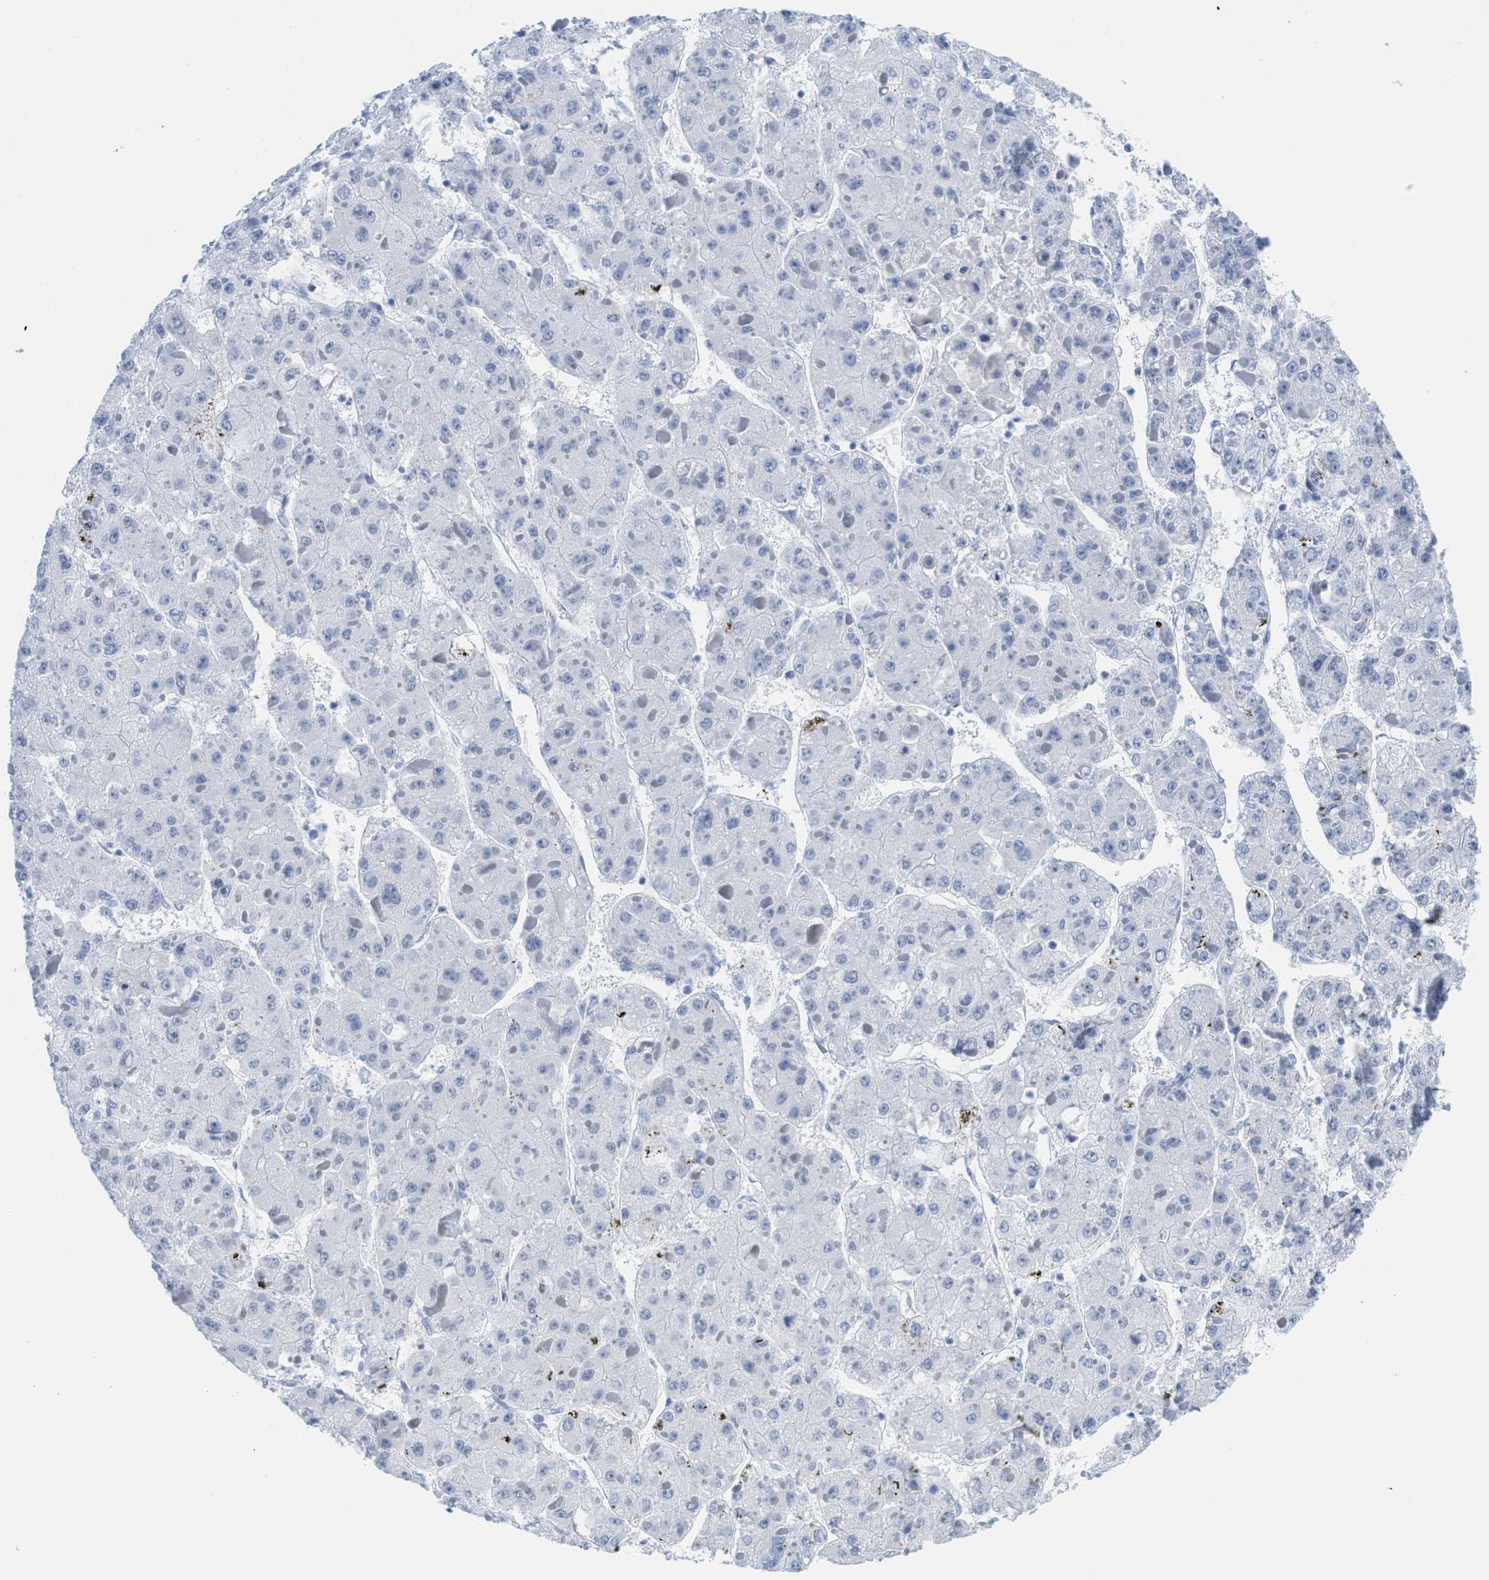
{"staining": {"intensity": "negative", "quantity": "none", "location": "none"}, "tissue": "liver cancer", "cell_type": "Tumor cells", "image_type": "cancer", "snomed": [{"axis": "morphology", "description": "Carcinoma, Hepatocellular, NOS"}, {"axis": "topography", "description": "Liver"}], "caption": "Photomicrograph shows no significant protein expression in tumor cells of liver cancer.", "gene": "TUB", "patient": {"sex": "female", "age": 73}}